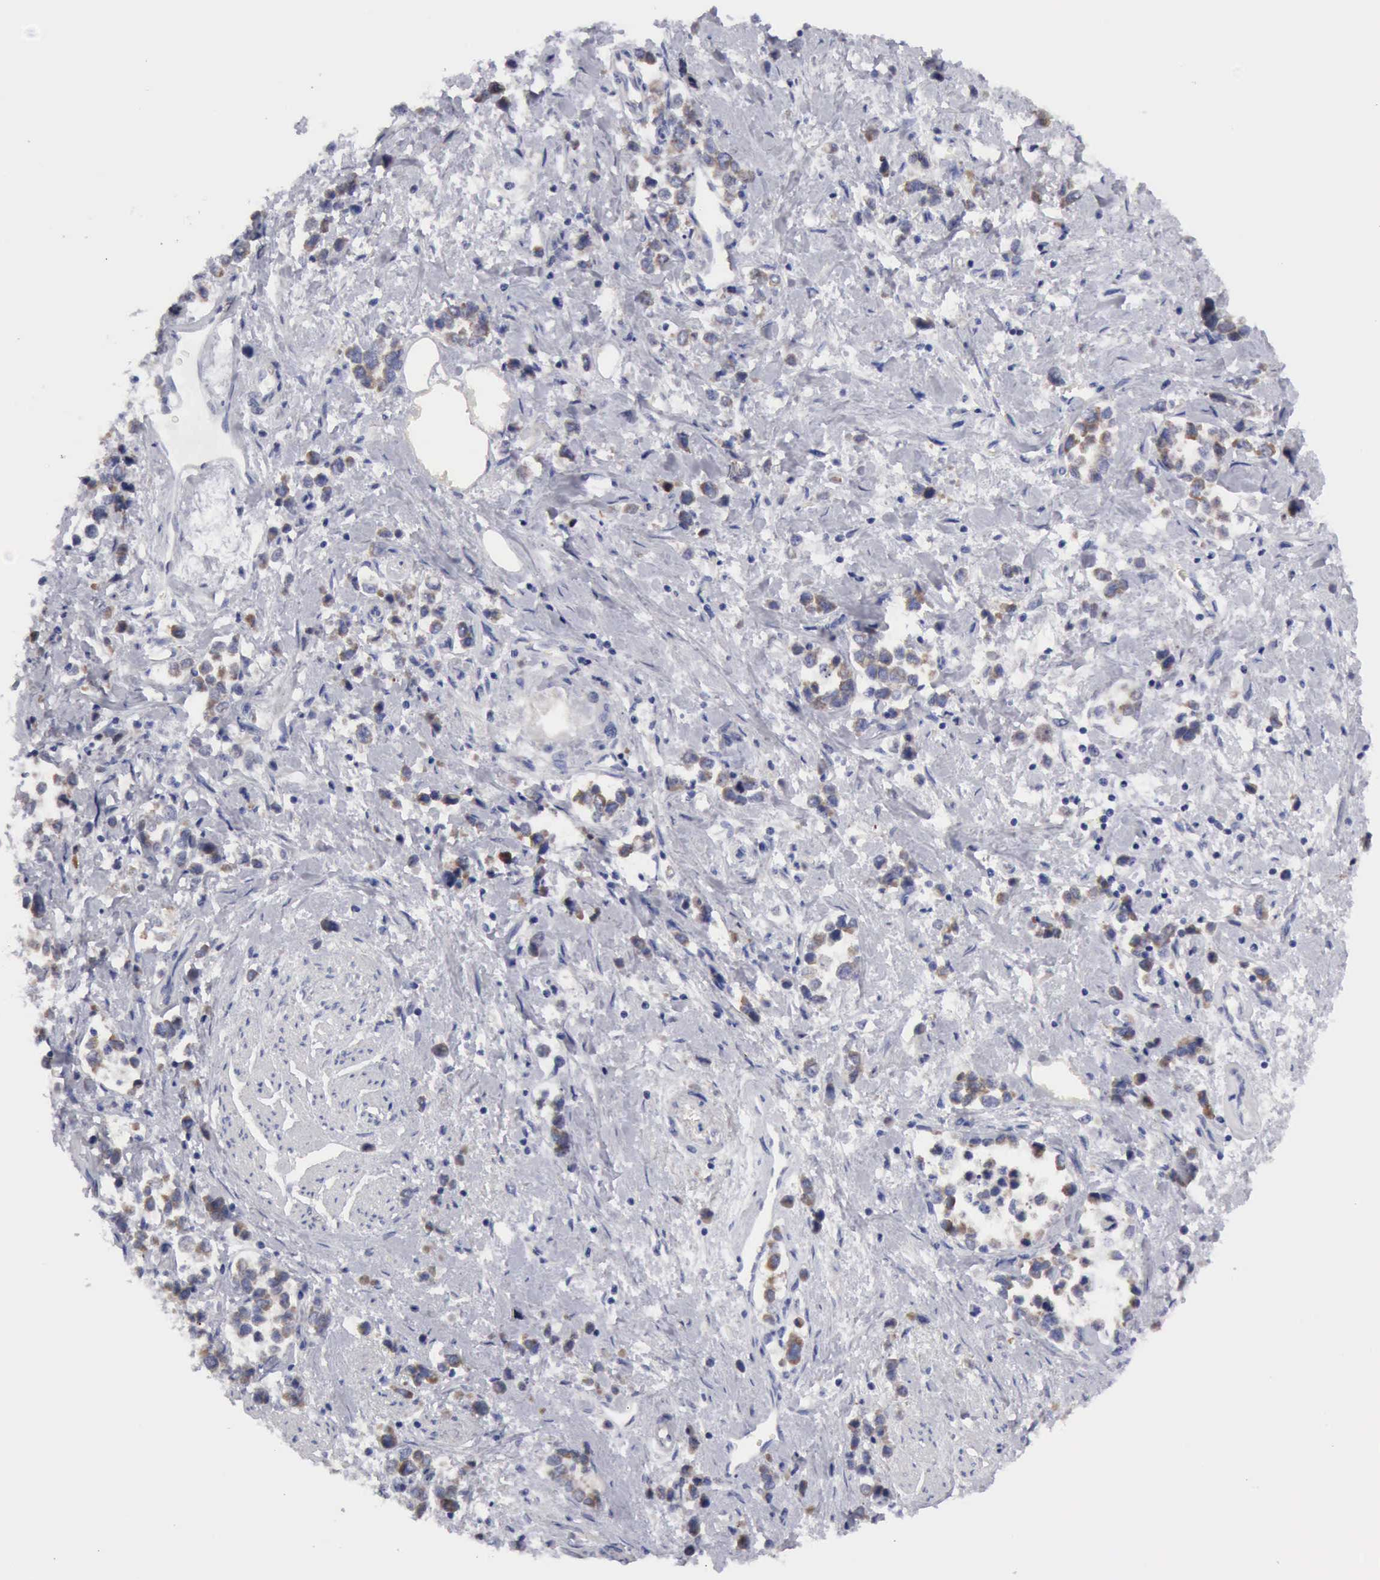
{"staining": {"intensity": "moderate", "quantity": "<25%", "location": "cytoplasmic/membranous"}, "tissue": "stomach cancer", "cell_type": "Tumor cells", "image_type": "cancer", "snomed": [{"axis": "morphology", "description": "Adenocarcinoma, NOS"}, {"axis": "topography", "description": "Stomach, upper"}], "caption": "Adenocarcinoma (stomach) tissue shows moderate cytoplasmic/membranous positivity in approximately <25% of tumor cells", "gene": "TXLNG", "patient": {"sex": "male", "age": 76}}